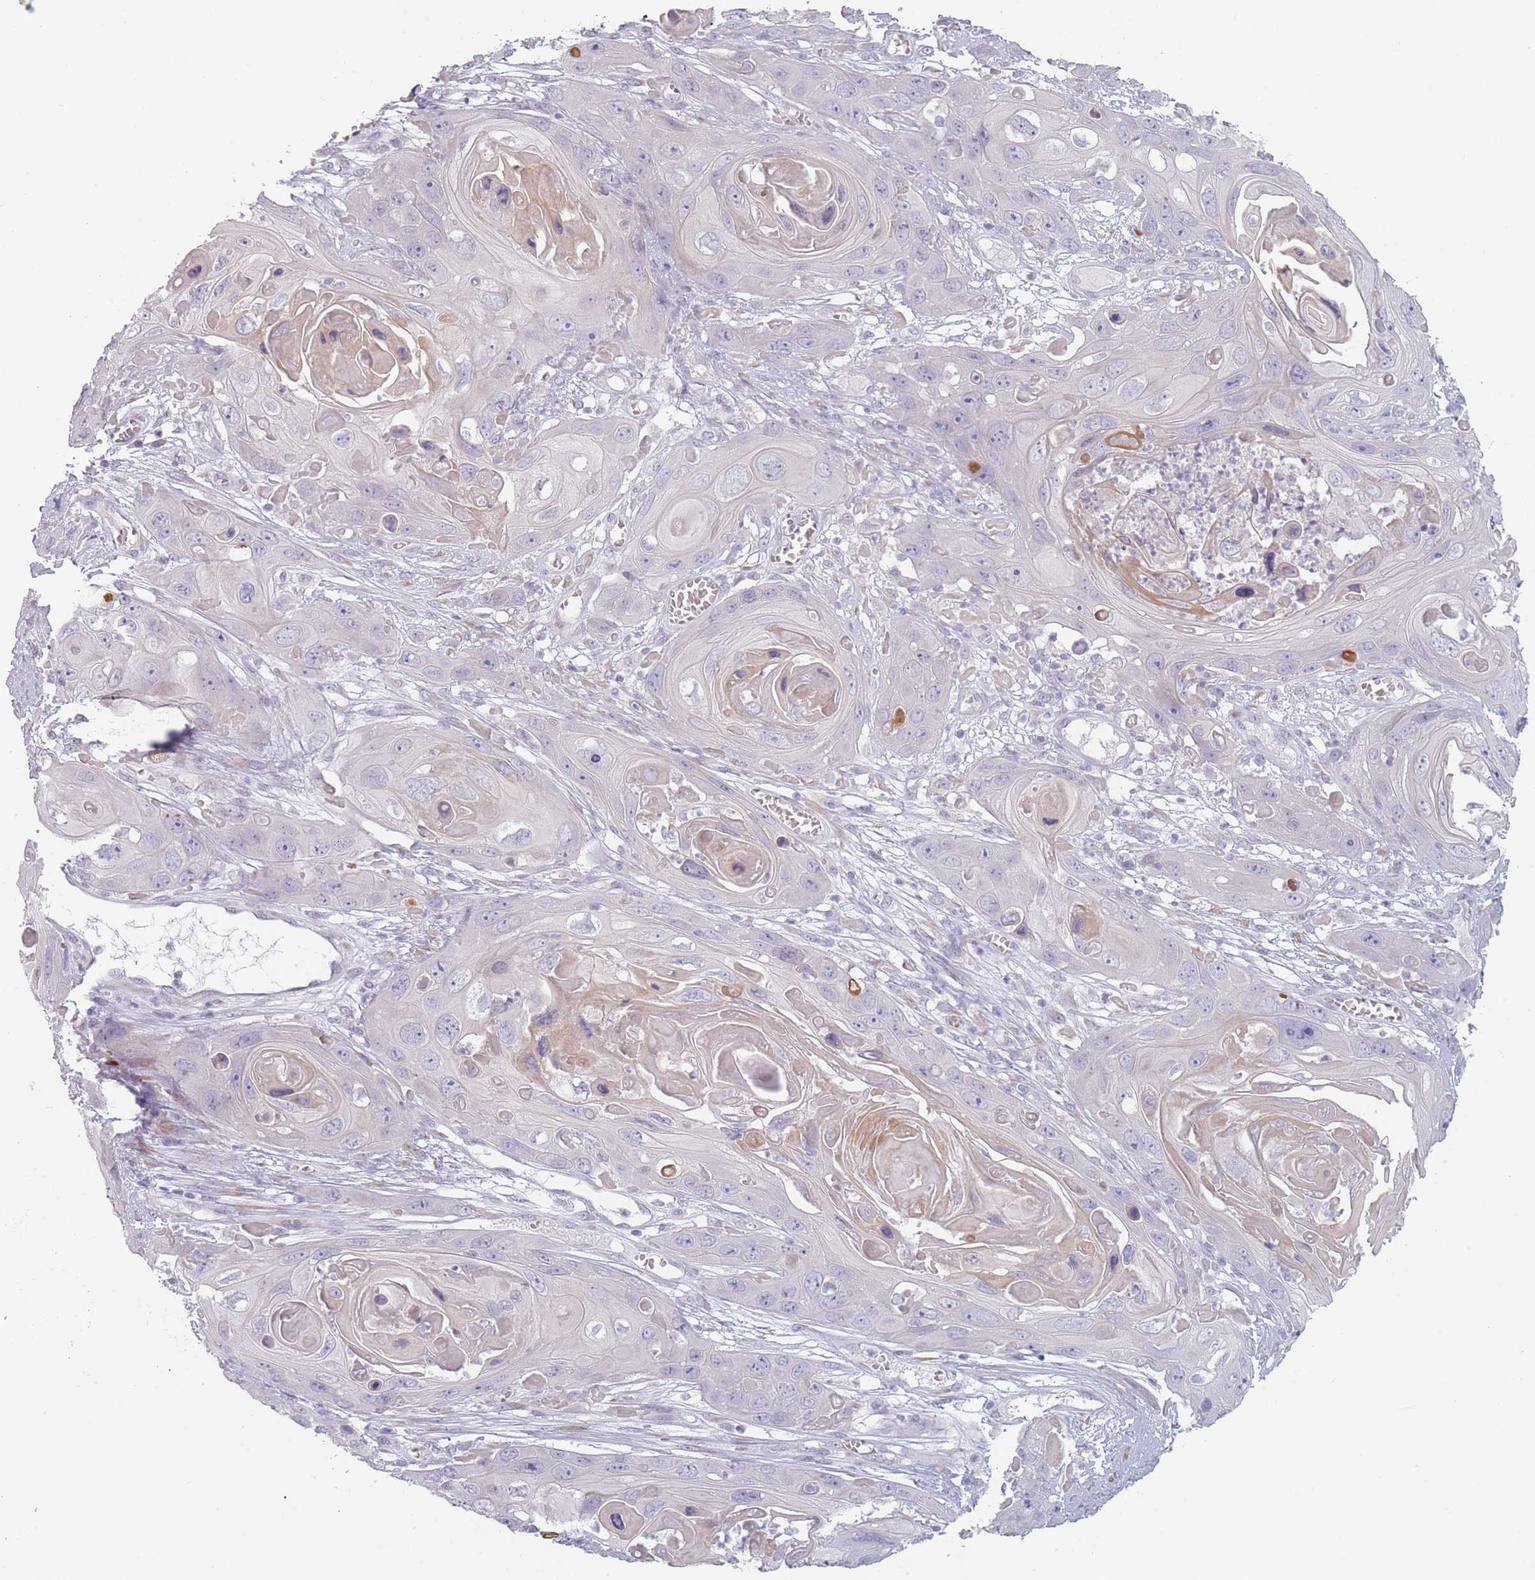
{"staining": {"intensity": "negative", "quantity": "none", "location": "none"}, "tissue": "skin cancer", "cell_type": "Tumor cells", "image_type": "cancer", "snomed": [{"axis": "morphology", "description": "Squamous cell carcinoma, NOS"}, {"axis": "topography", "description": "Skin"}], "caption": "The micrograph displays no staining of tumor cells in skin squamous cell carcinoma. (DAB IHC visualized using brightfield microscopy, high magnification).", "gene": "RASL10B", "patient": {"sex": "male", "age": 55}}